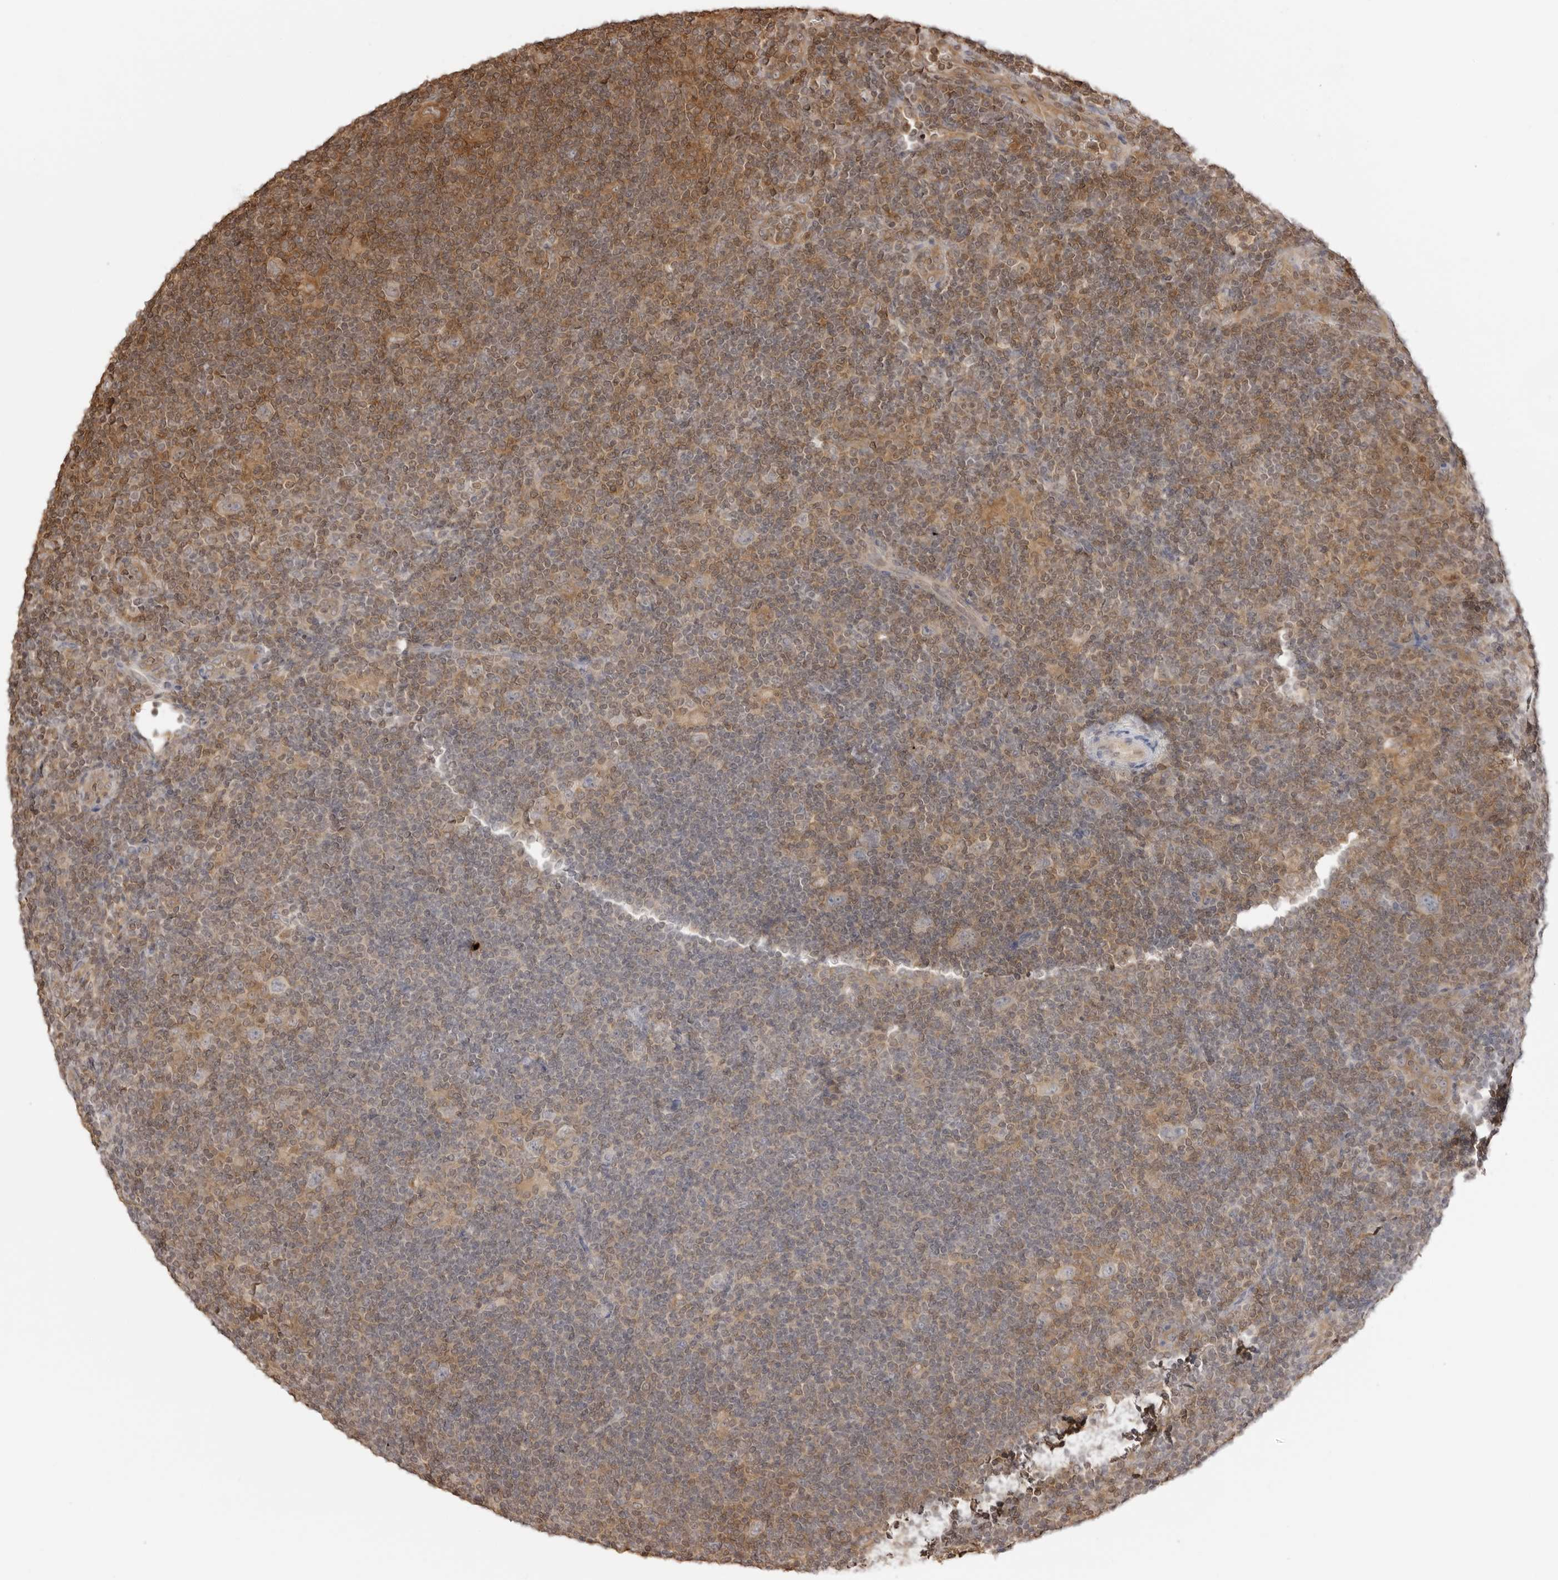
{"staining": {"intensity": "negative", "quantity": "none", "location": "none"}, "tissue": "lymphoma", "cell_type": "Tumor cells", "image_type": "cancer", "snomed": [{"axis": "morphology", "description": "Hodgkin's disease, NOS"}, {"axis": "topography", "description": "Lymph node"}], "caption": "Tumor cells show no significant positivity in lymphoma.", "gene": "IKBKE", "patient": {"sex": "female", "age": 57}}